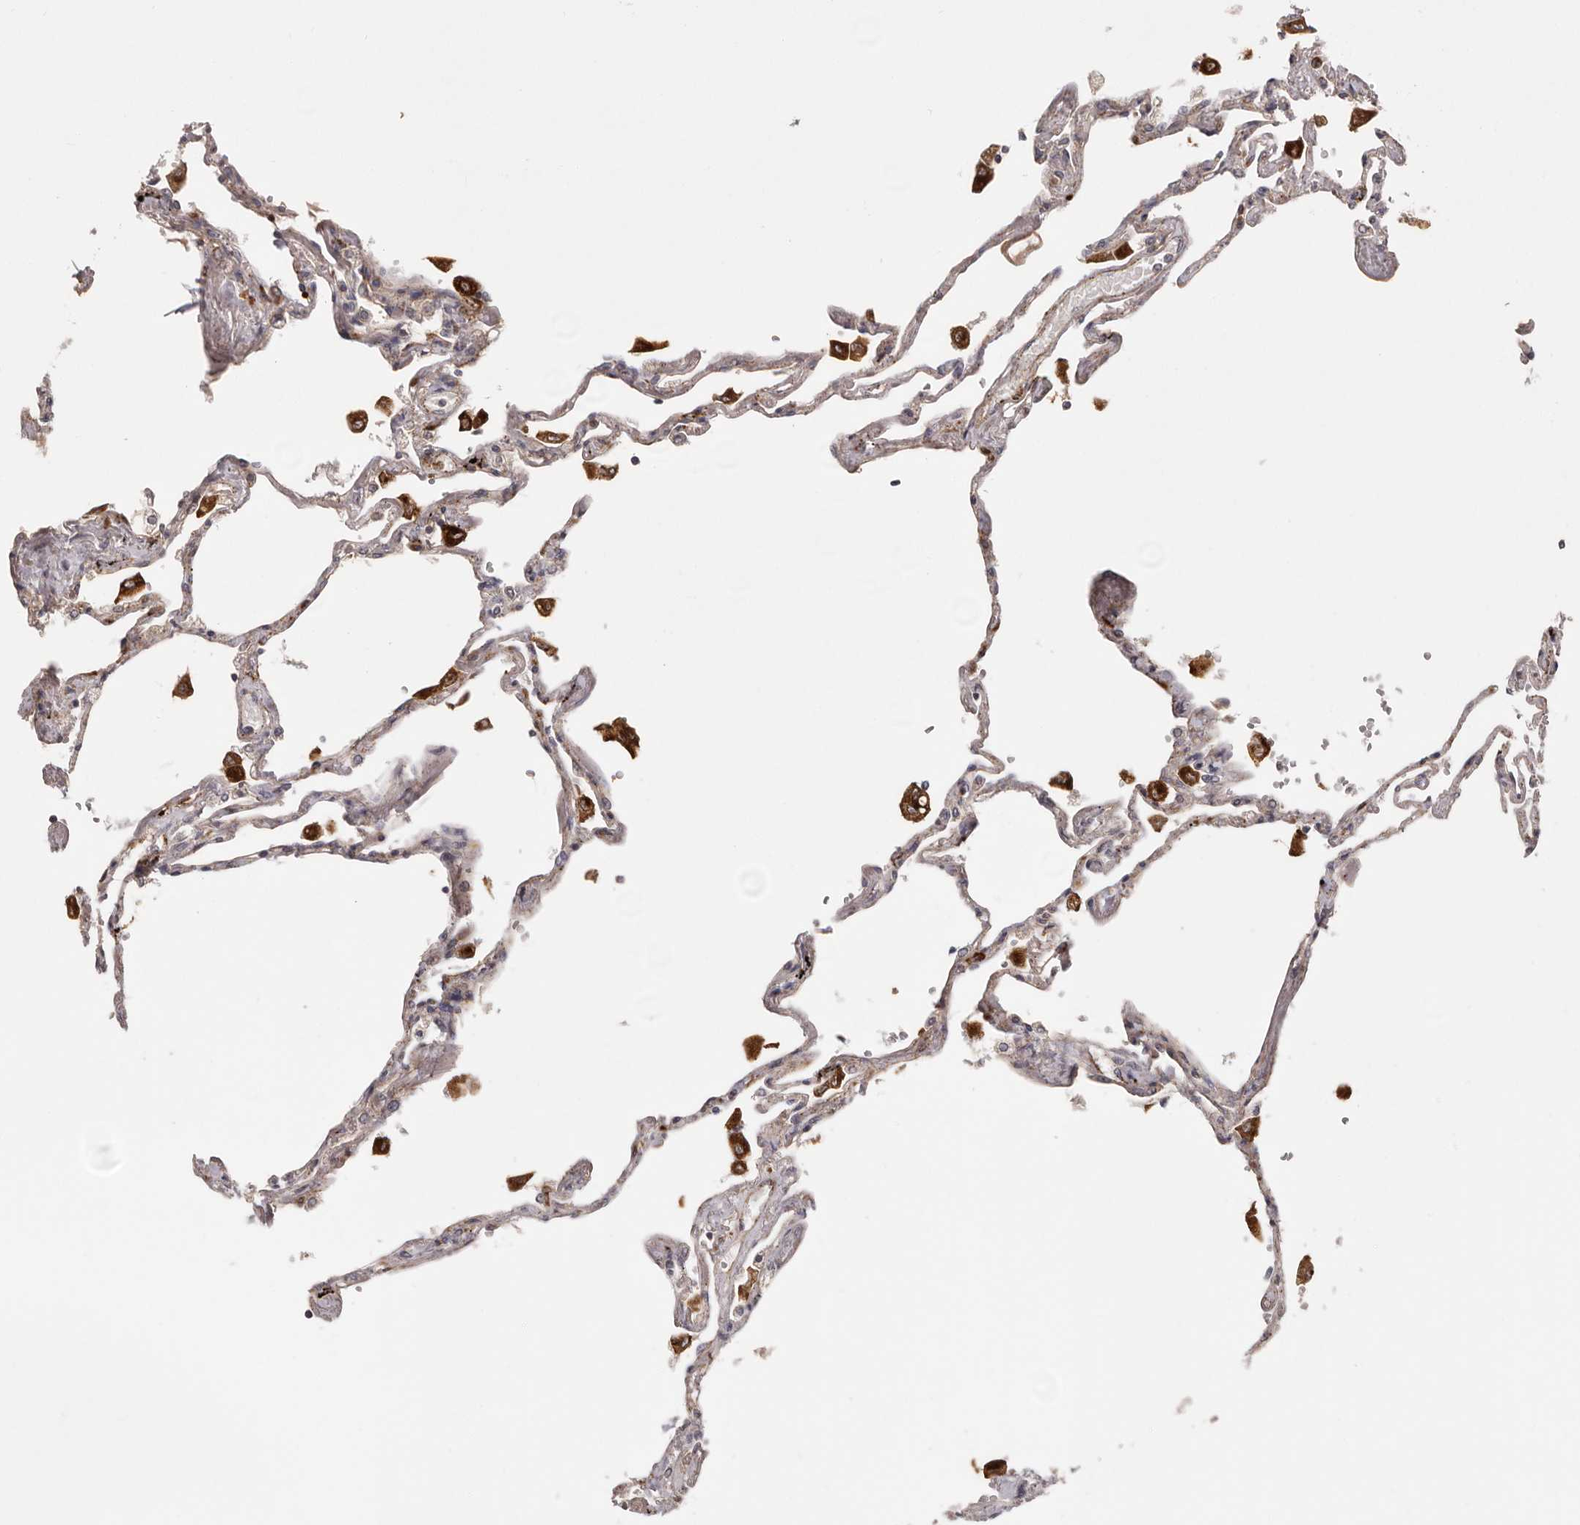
{"staining": {"intensity": "moderate", "quantity": "<25%", "location": "cytoplasmic/membranous"}, "tissue": "lung", "cell_type": "Alveolar cells", "image_type": "normal", "snomed": [{"axis": "morphology", "description": "Normal tissue, NOS"}, {"axis": "topography", "description": "Lung"}], "caption": "Immunohistochemical staining of unremarkable lung demonstrates moderate cytoplasmic/membranous protein expression in approximately <25% of alveolar cells. (IHC, brightfield microscopy, high magnification).", "gene": "GRN", "patient": {"sex": "female", "age": 67}}